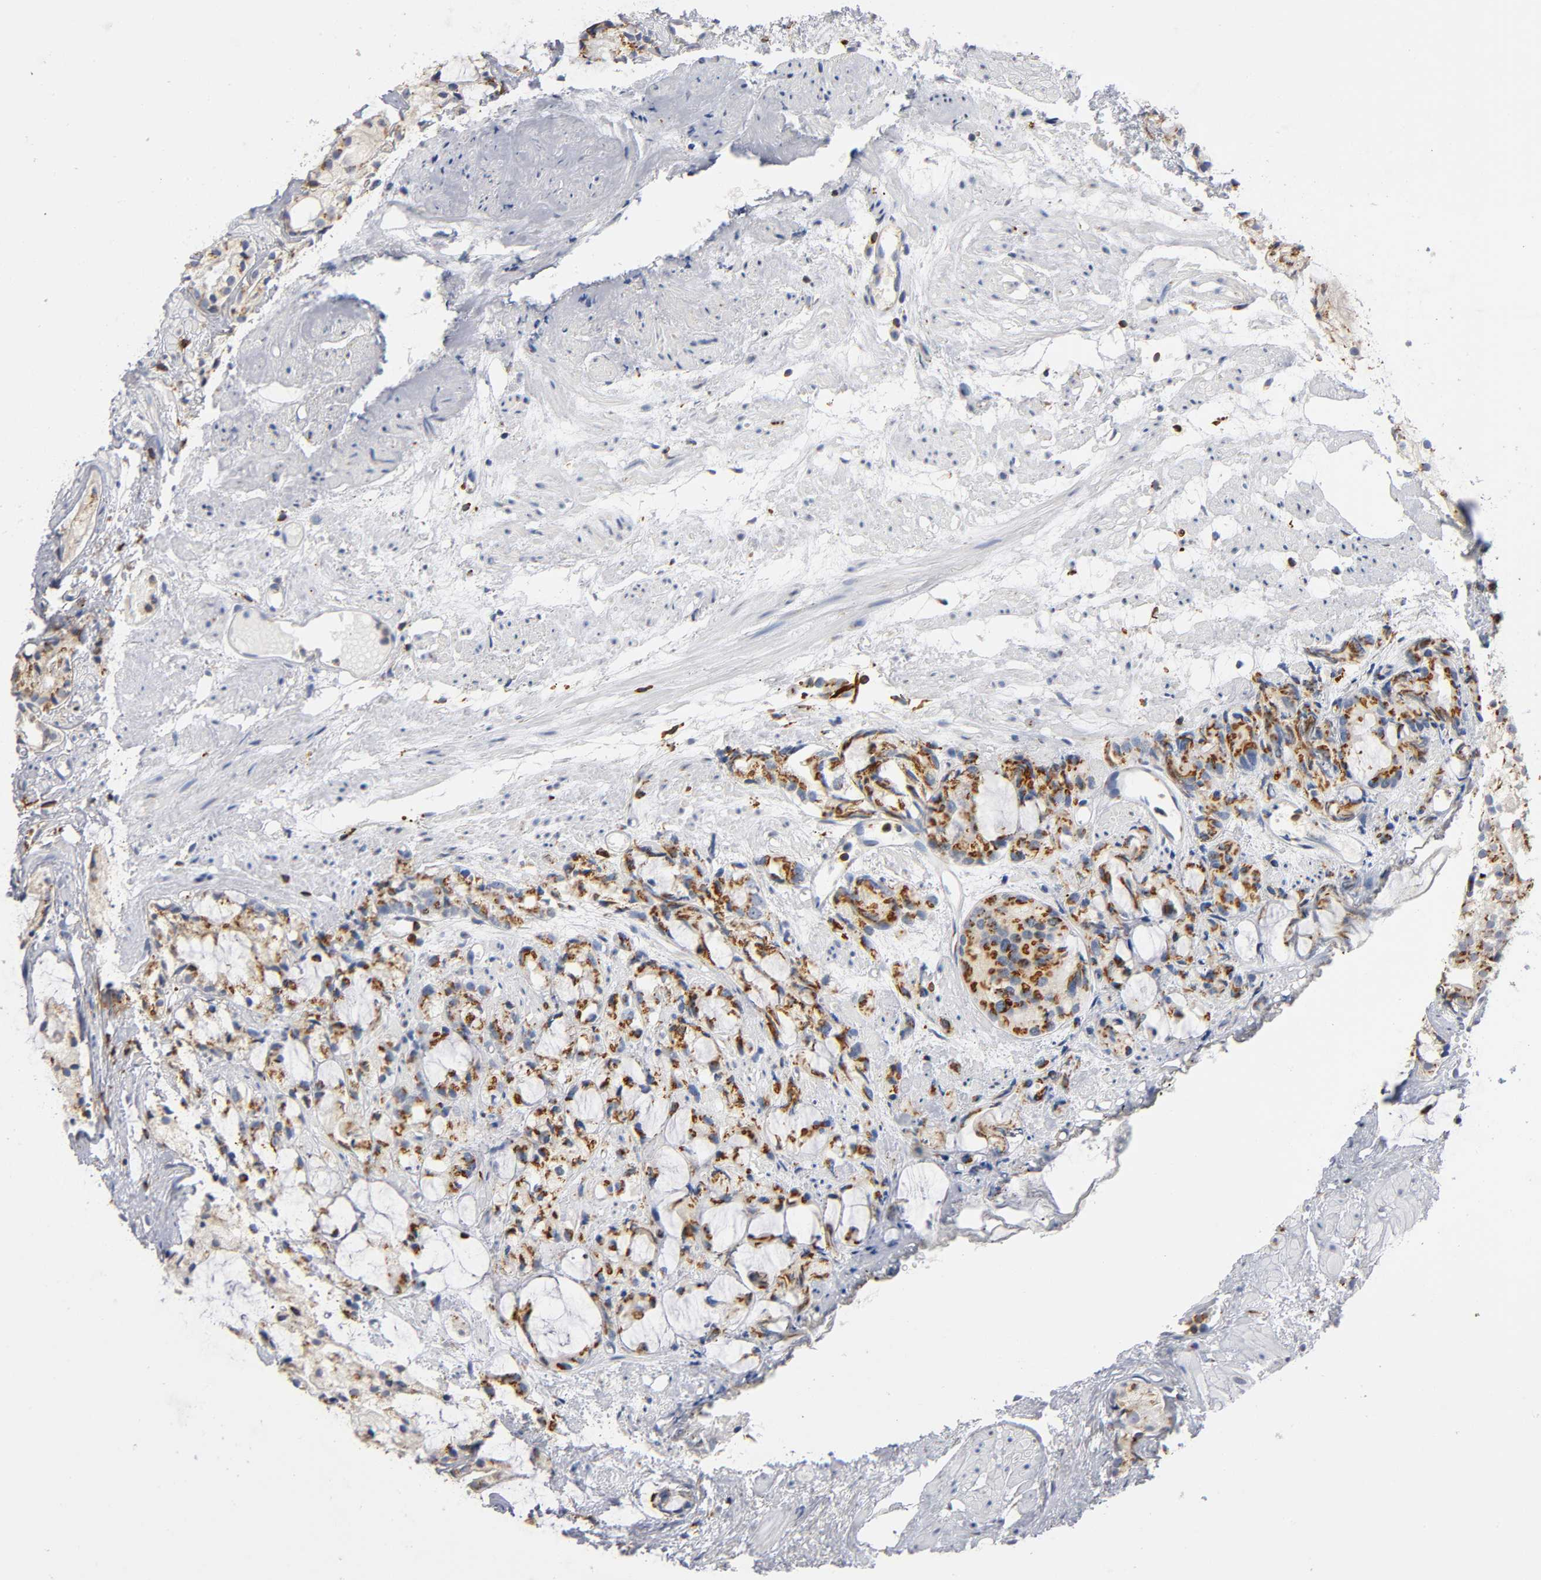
{"staining": {"intensity": "strong", "quantity": ">75%", "location": "cytoplasmic/membranous"}, "tissue": "prostate cancer", "cell_type": "Tumor cells", "image_type": "cancer", "snomed": [{"axis": "morphology", "description": "Adenocarcinoma, High grade"}, {"axis": "topography", "description": "Prostate"}], "caption": "IHC staining of prostate cancer, which displays high levels of strong cytoplasmic/membranous positivity in about >75% of tumor cells indicating strong cytoplasmic/membranous protein staining. The staining was performed using DAB (brown) for protein detection and nuclei were counterstained in hematoxylin (blue).", "gene": "CAPN10", "patient": {"sex": "male", "age": 85}}